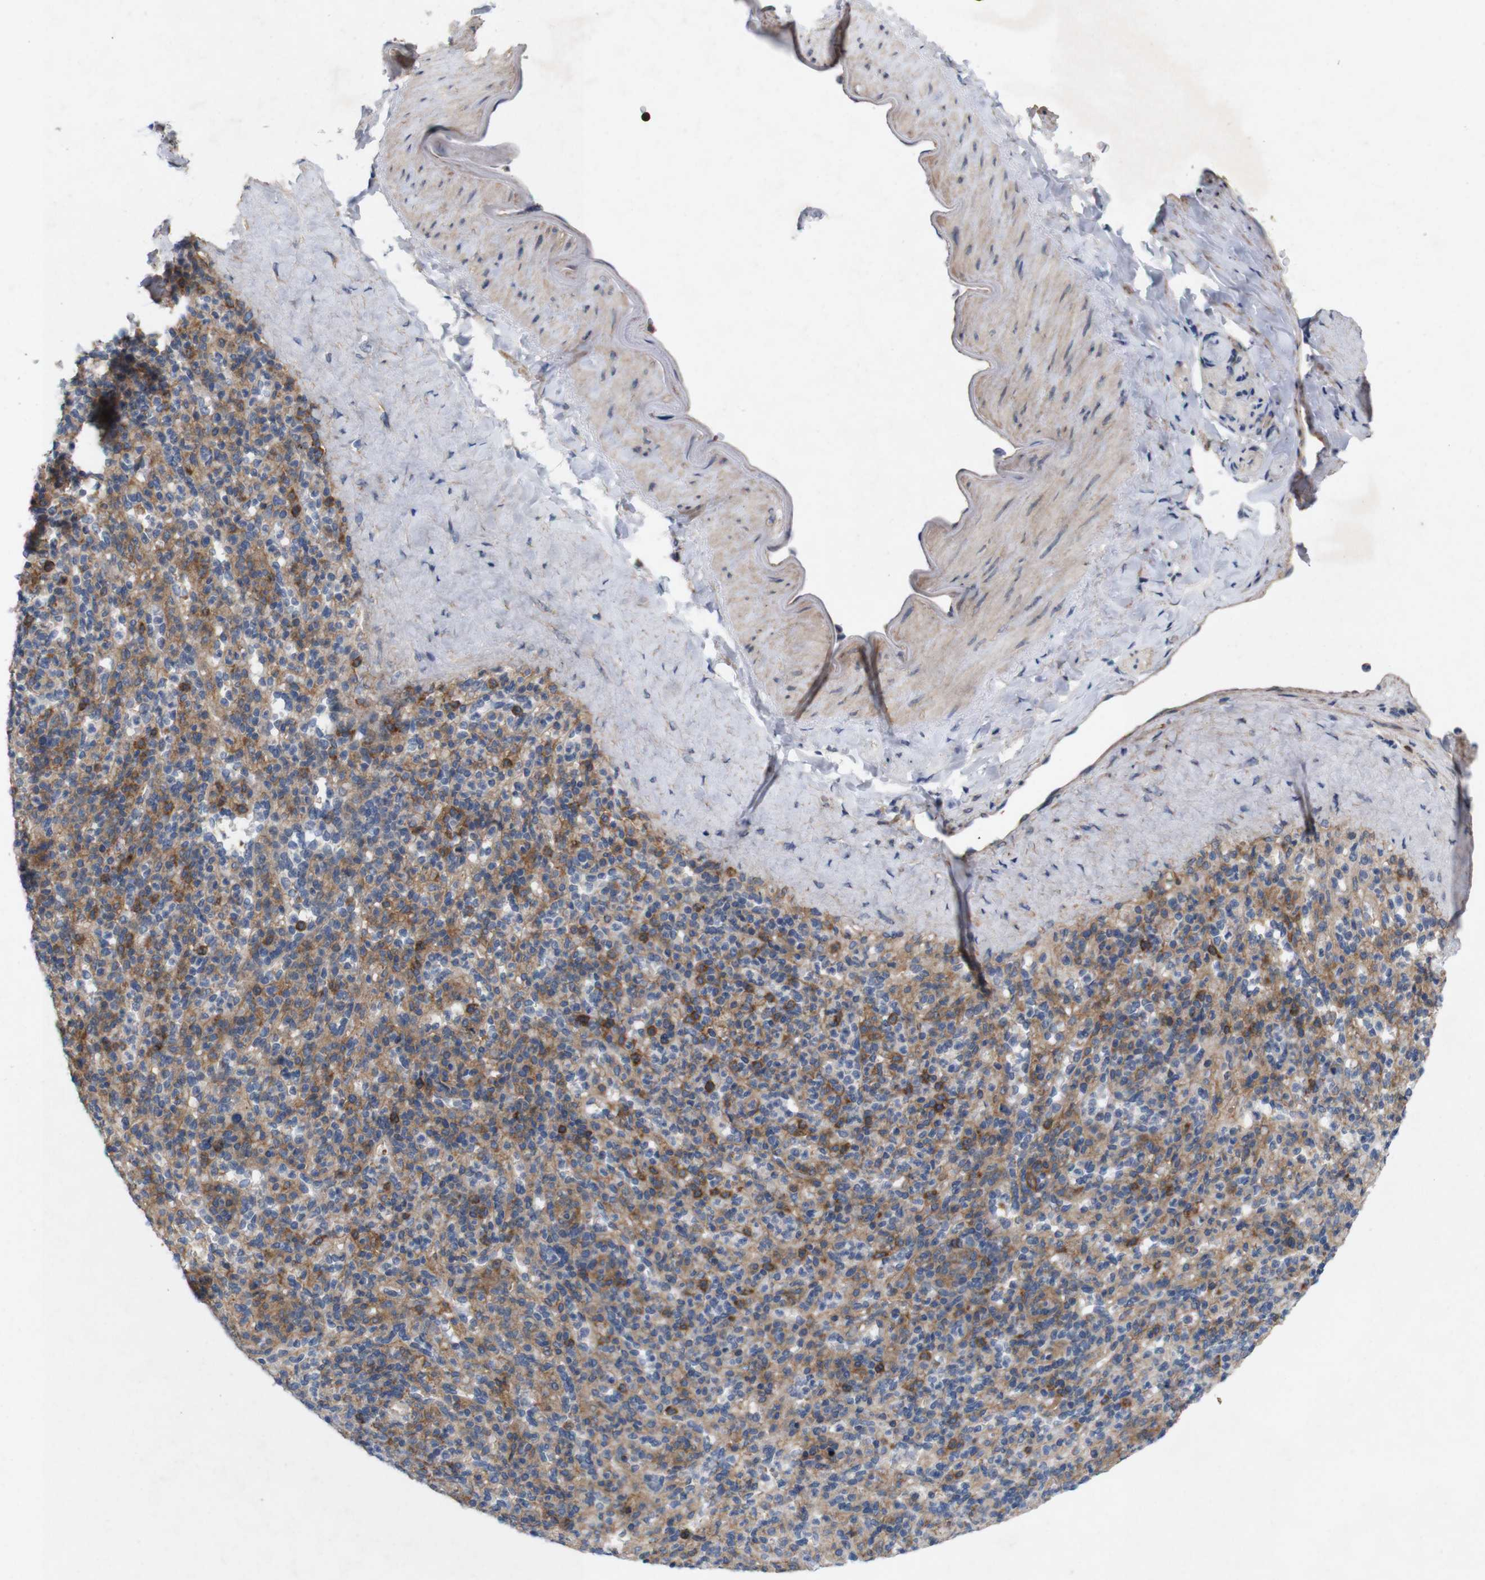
{"staining": {"intensity": "moderate", "quantity": ">75%", "location": "cytoplasmic/membranous"}, "tissue": "spleen", "cell_type": "Cells in red pulp", "image_type": "normal", "snomed": [{"axis": "morphology", "description": "Normal tissue, NOS"}, {"axis": "topography", "description": "Spleen"}], "caption": "A photomicrograph of spleen stained for a protein displays moderate cytoplasmic/membranous brown staining in cells in red pulp. The protein is shown in brown color, while the nuclei are stained blue.", "gene": "SIGLEC8", "patient": {"sex": "male", "age": 36}}